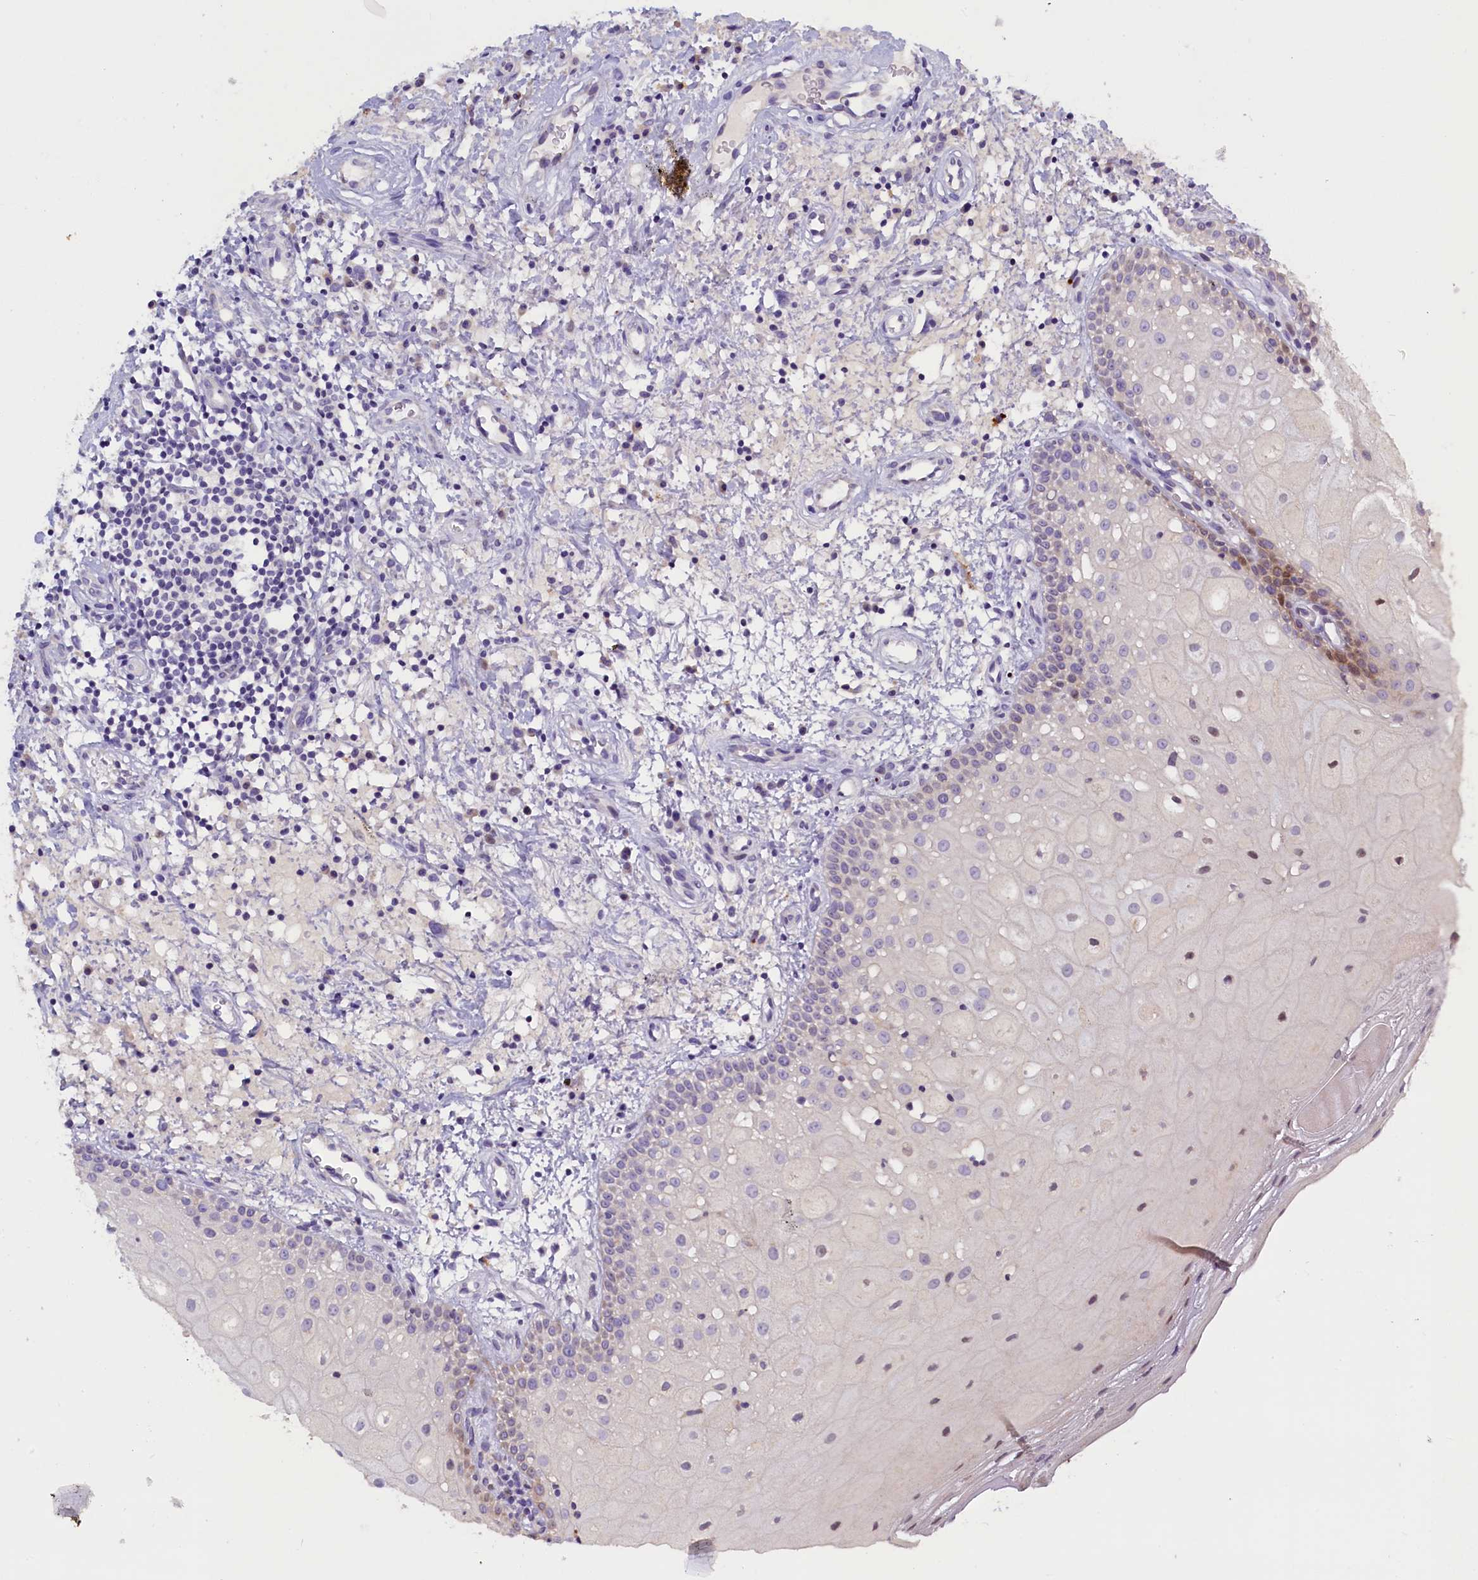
{"staining": {"intensity": "moderate", "quantity": "<25%", "location": "nuclear"}, "tissue": "oral mucosa", "cell_type": "Squamous epithelial cells", "image_type": "normal", "snomed": [{"axis": "morphology", "description": "Normal tissue, NOS"}, {"axis": "topography", "description": "Oral tissue"}], "caption": "DAB (3,3'-diaminobenzidine) immunohistochemical staining of unremarkable oral mucosa shows moderate nuclear protein positivity in about <25% of squamous epithelial cells. Using DAB (3,3'-diaminobenzidine) (brown) and hematoxylin (blue) stains, captured at high magnification using brightfield microscopy.", "gene": "RTTN", "patient": {"sex": "male", "age": 74}}